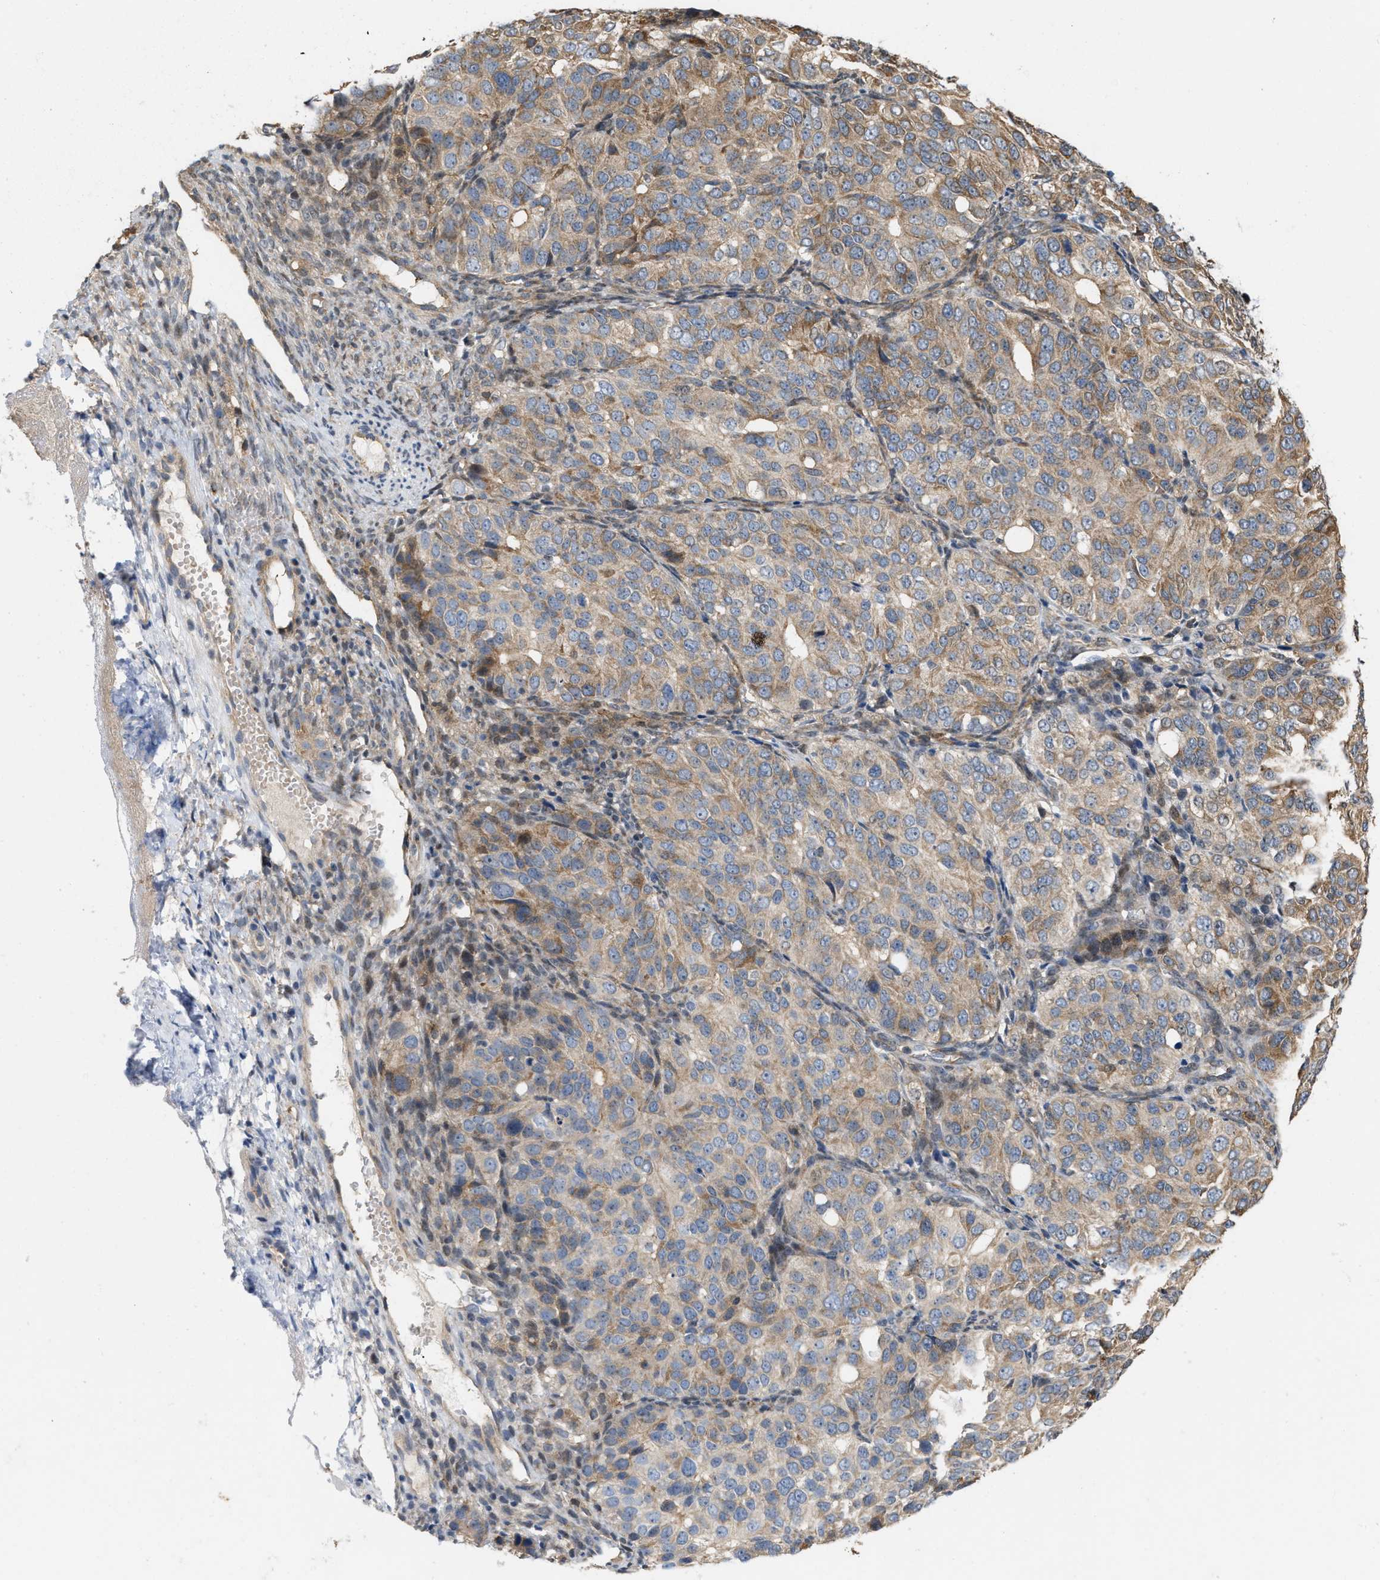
{"staining": {"intensity": "moderate", "quantity": ">75%", "location": "cytoplasmic/membranous"}, "tissue": "ovarian cancer", "cell_type": "Tumor cells", "image_type": "cancer", "snomed": [{"axis": "morphology", "description": "Carcinoma, endometroid"}, {"axis": "topography", "description": "Ovary"}], "caption": "Ovarian cancer stained with a protein marker reveals moderate staining in tumor cells.", "gene": "CSNK1A1", "patient": {"sex": "female", "age": 51}}